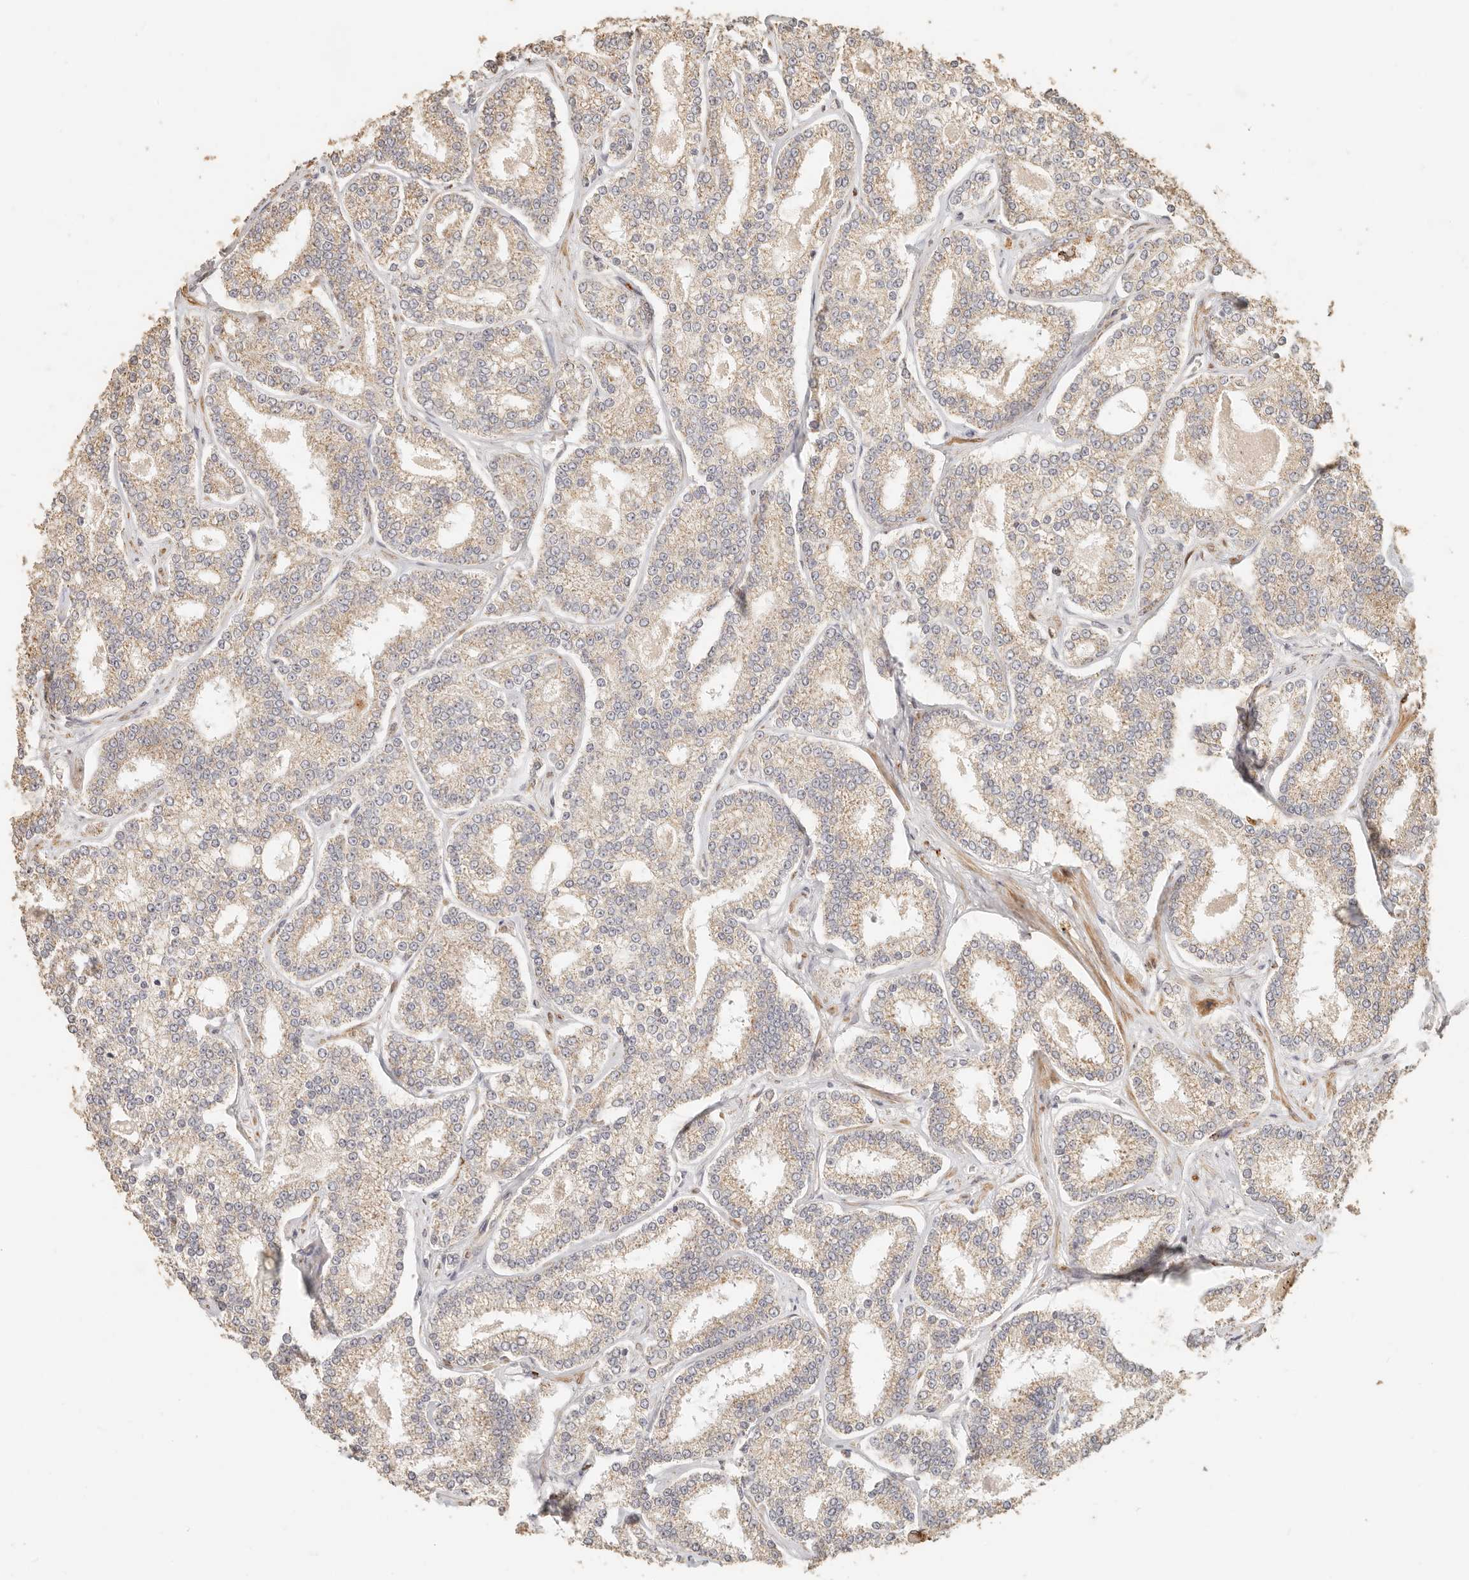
{"staining": {"intensity": "weak", "quantity": ">75%", "location": "cytoplasmic/membranous"}, "tissue": "prostate cancer", "cell_type": "Tumor cells", "image_type": "cancer", "snomed": [{"axis": "morphology", "description": "Normal tissue, NOS"}, {"axis": "morphology", "description": "Adenocarcinoma, High grade"}, {"axis": "topography", "description": "Prostate"}], "caption": "This image demonstrates prostate cancer (high-grade adenocarcinoma) stained with IHC to label a protein in brown. The cytoplasmic/membranous of tumor cells show weak positivity for the protein. Nuclei are counter-stained blue.", "gene": "PTPN22", "patient": {"sex": "male", "age": 83}}